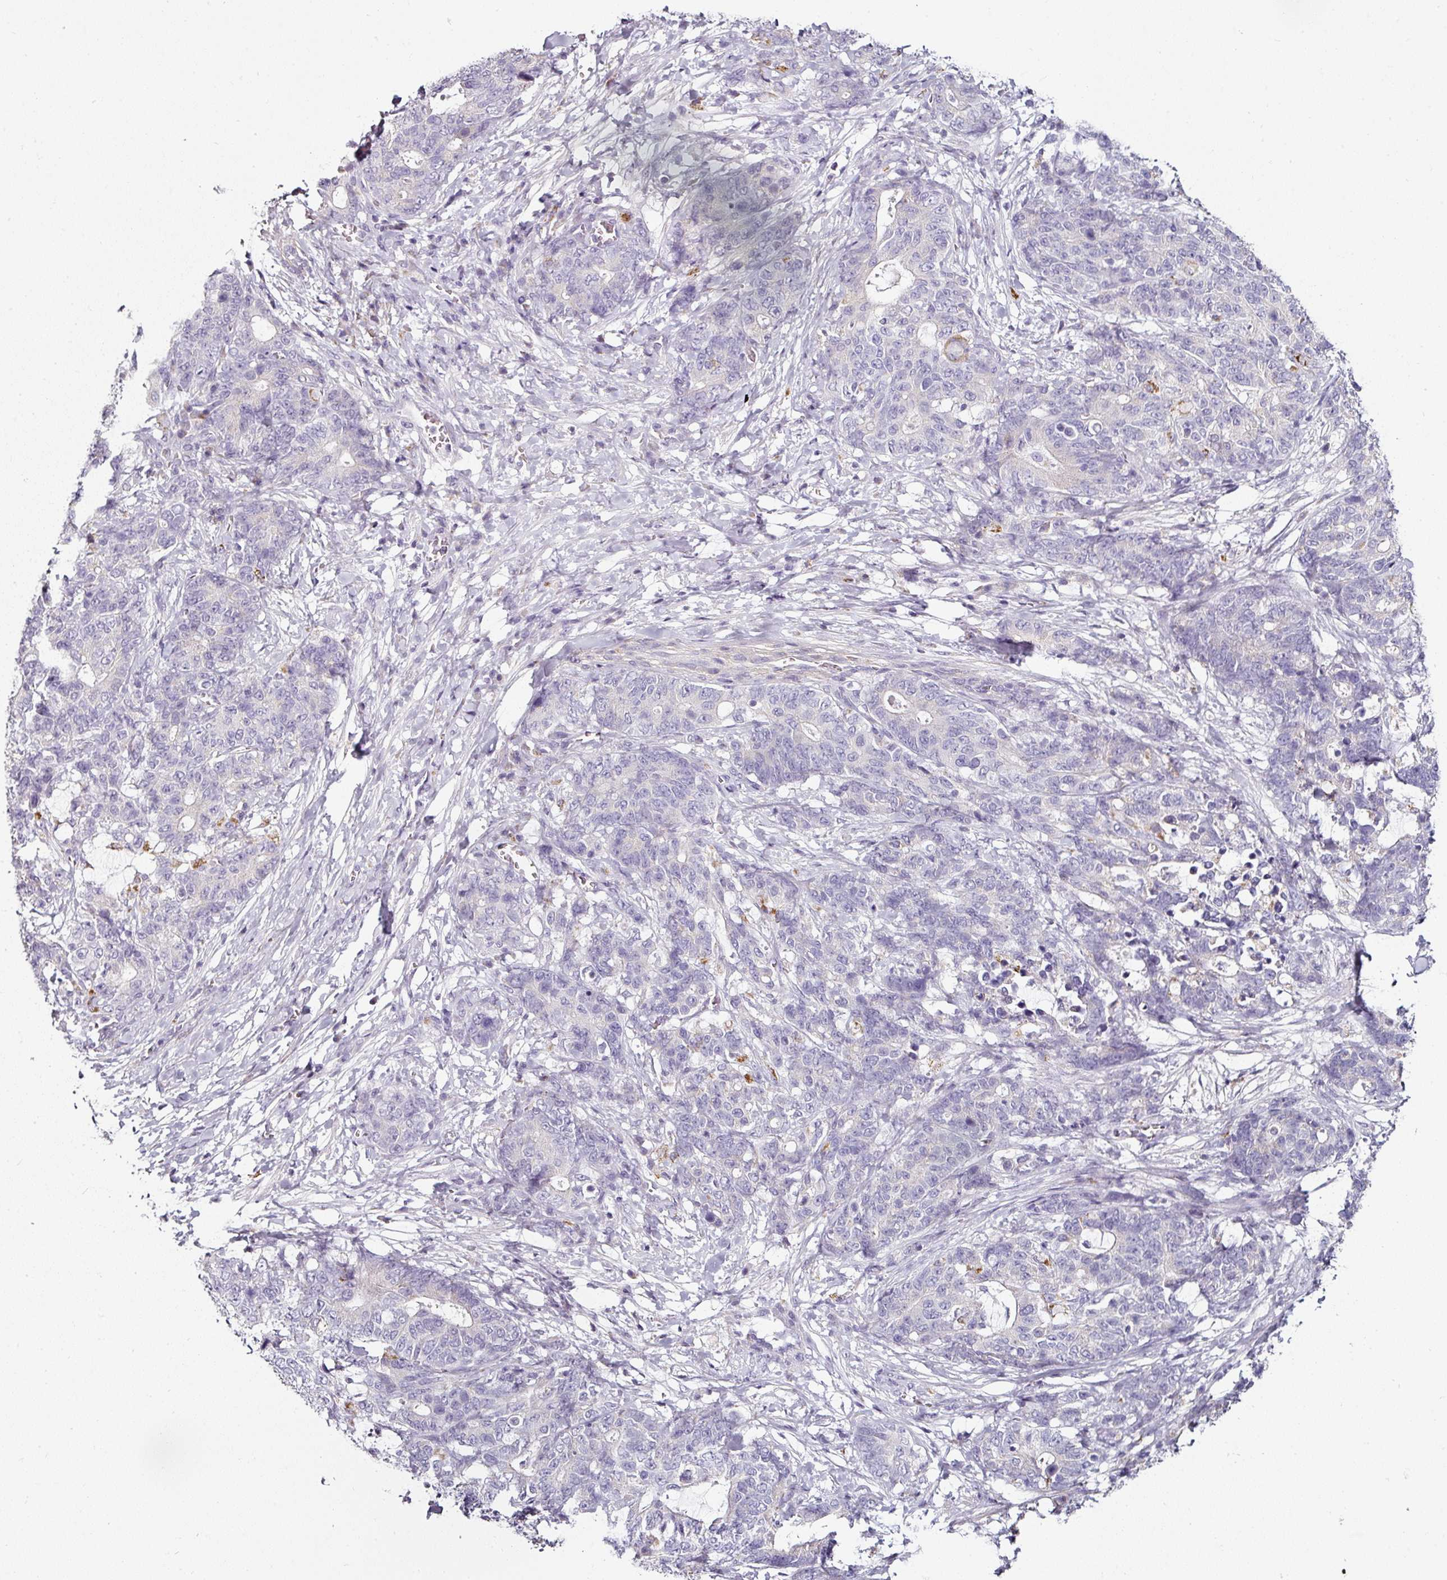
{"staining": {"intensity": "negative", "quantity": "none", "location": "none"}, "tissue": "stomach cancer", "cell_type": "Tumor cells", "image_type": "cancer", "snomed": [{"axis": "morphology", "description": "Normal tissue, NOS"}, {"axis": "morphology", "description": "Adenocarcinoma, NOS"}, {"axis": "topography", "description": "Stomach"}], "caption": "The IHC histopathology image has no significant expression in tumor cells of adenocarcinoma (stomach) tissue.", "gene": "CAP2", "patient": {"sex": "female", "age": 64}}